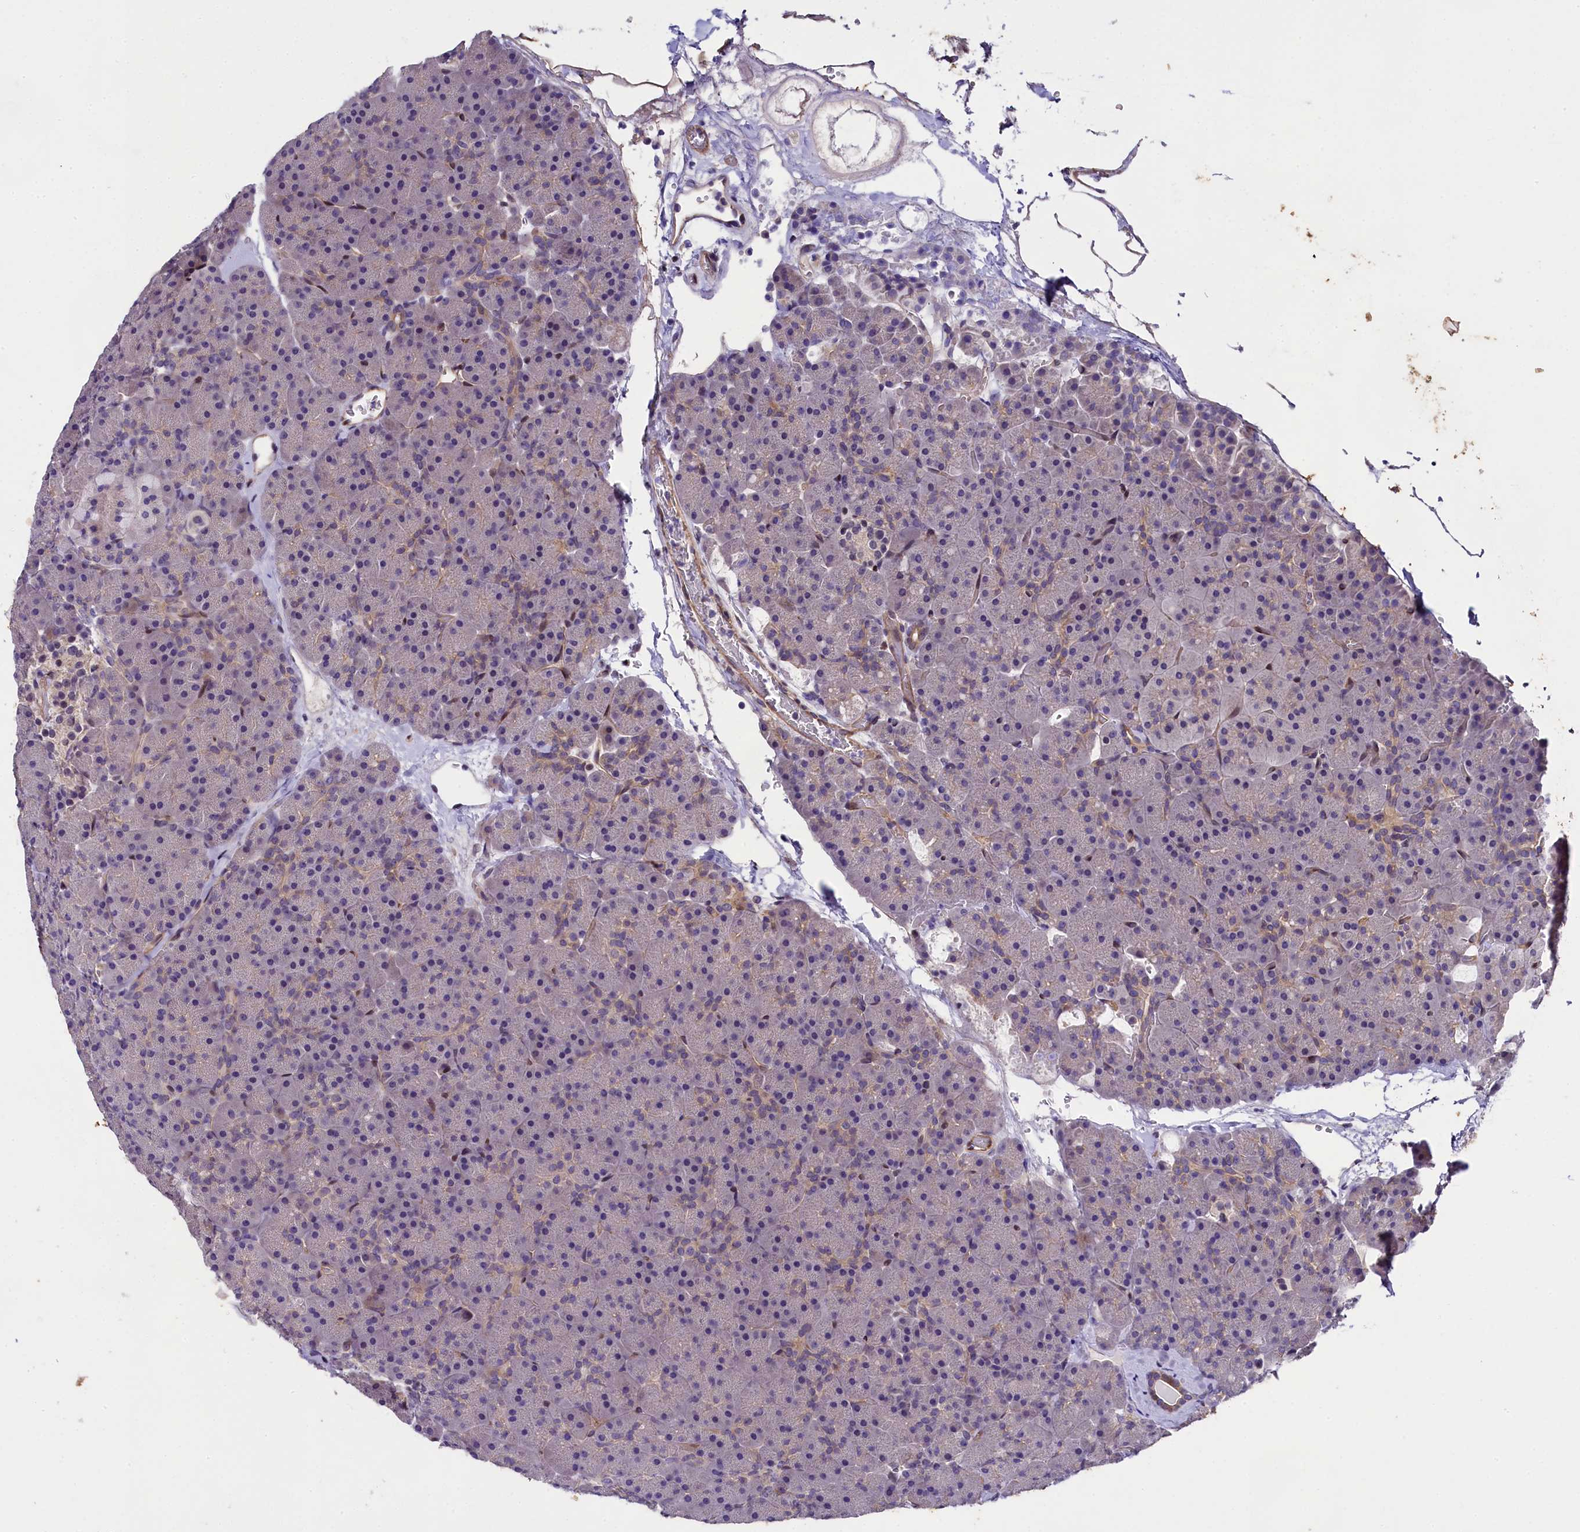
{"staining": {"intensity": "weak", "quantity": "<25%", "location": "cytoplasmic/membranous,nuclear"}, "tissue": "pancreas", "cell_type": "Exocrine glandular cells", "image_type": "normal", "snomed": [{"axis": "morphology", "description": "Normal tissue, NOS"}, {"axis": "topography", "description": "Pancreas"}], "caption": "This is a image of IHC staining of unremarkable pancreas, which shows no staining in exocrine glandular cells.", "gene": "SP4", "patient": {"sex": "male", "age": 36}}